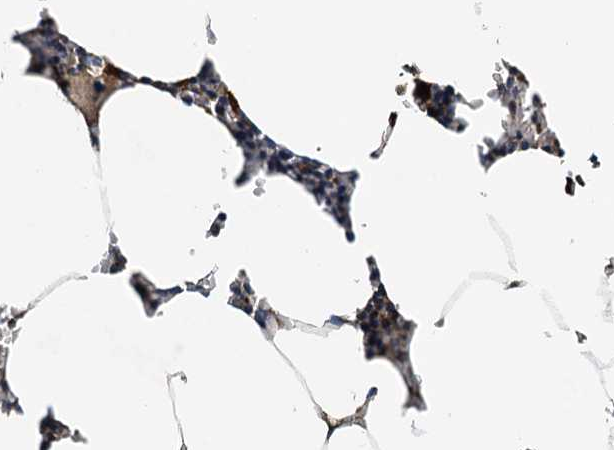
{"staining": {"intensity": "moderate", "quantity": "<25%", "location": "cytoplasmic/membranous"}, "tissue": "bone marrow", "cell_type": "Hematopoietic cells", "image_type": "normal", "snomed": [{"axis": "morphology", "description": "Normal tissue, NOS"}, {"axis": "topography", "description": "Bone marrow"}], "caption": "High-magnification brightfield microscopy of unremarkable bone marrow stained with DAB (brown) and counterstained with hematoxylin (blue). hematopoietic cells exhibit moderate cytoplasmic/membranous expression is seen in about<25% of cells.", "gene": "POC1A", "patient": {"sex": "male", "age": 70}}